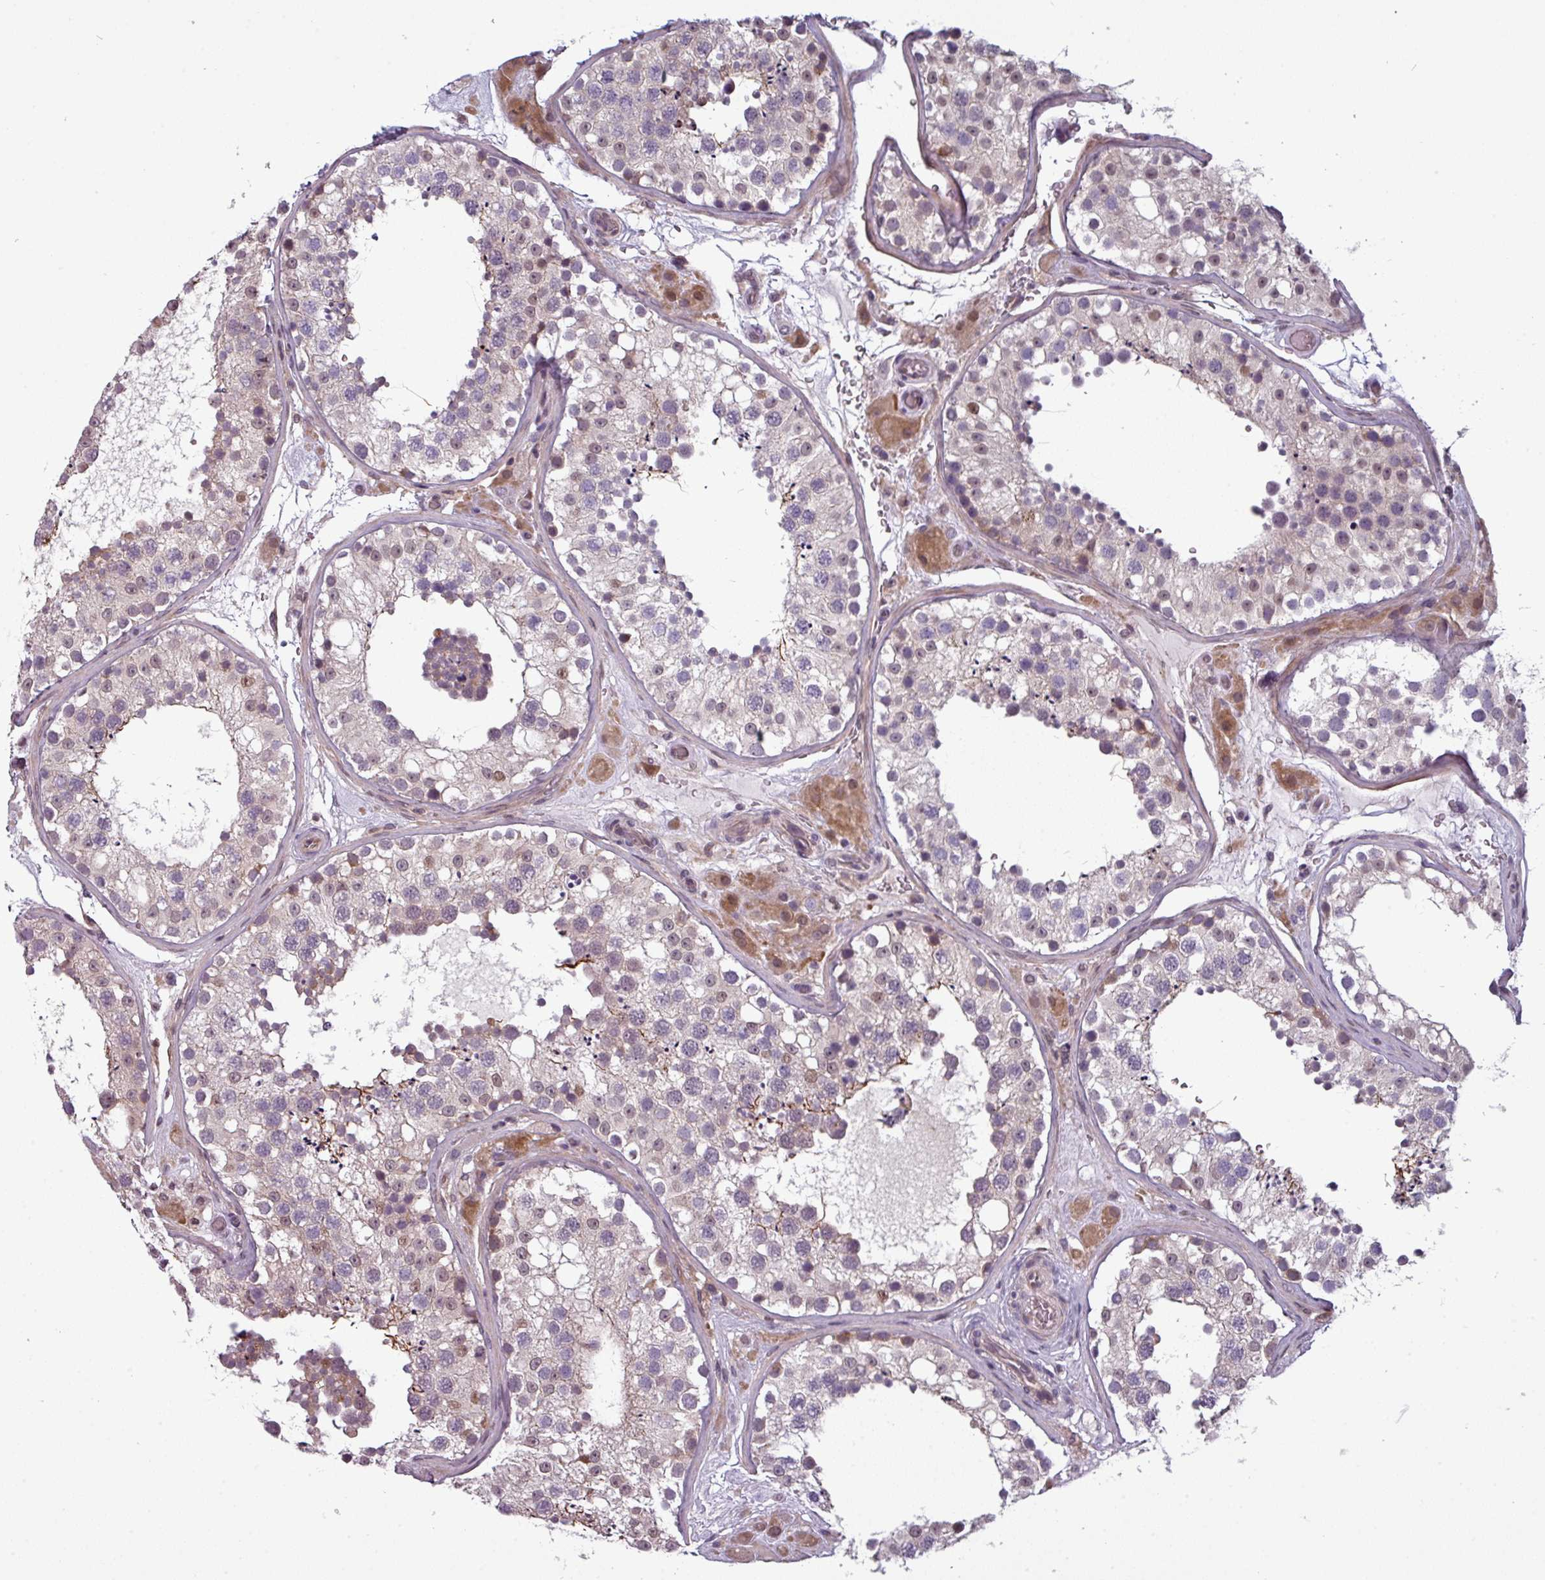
{"staining": {"intensity": "moderate", "quantity": "<25%", "location": "cytoplasmic/membranous,nuclear"}, "tissue": "testis", "cell_type": "Cells in seminiferous ducts", "image_type": "normal", "snomed": [{"axis": "morphology", "description": "Normal tissue, NOS"}, {"axis": "topography", "description": "Testis"}], "caption": "This photomicrograph exhibits immunohistochemistry (IHC) staining of unremarkable human testis, with low moderate cytoplasmic/membranous,nuclear expression in about <25% of cells in seminiferous ducts.", "gene": "PRAMEF12", "patient": {"sex": "male", "age": 26}}